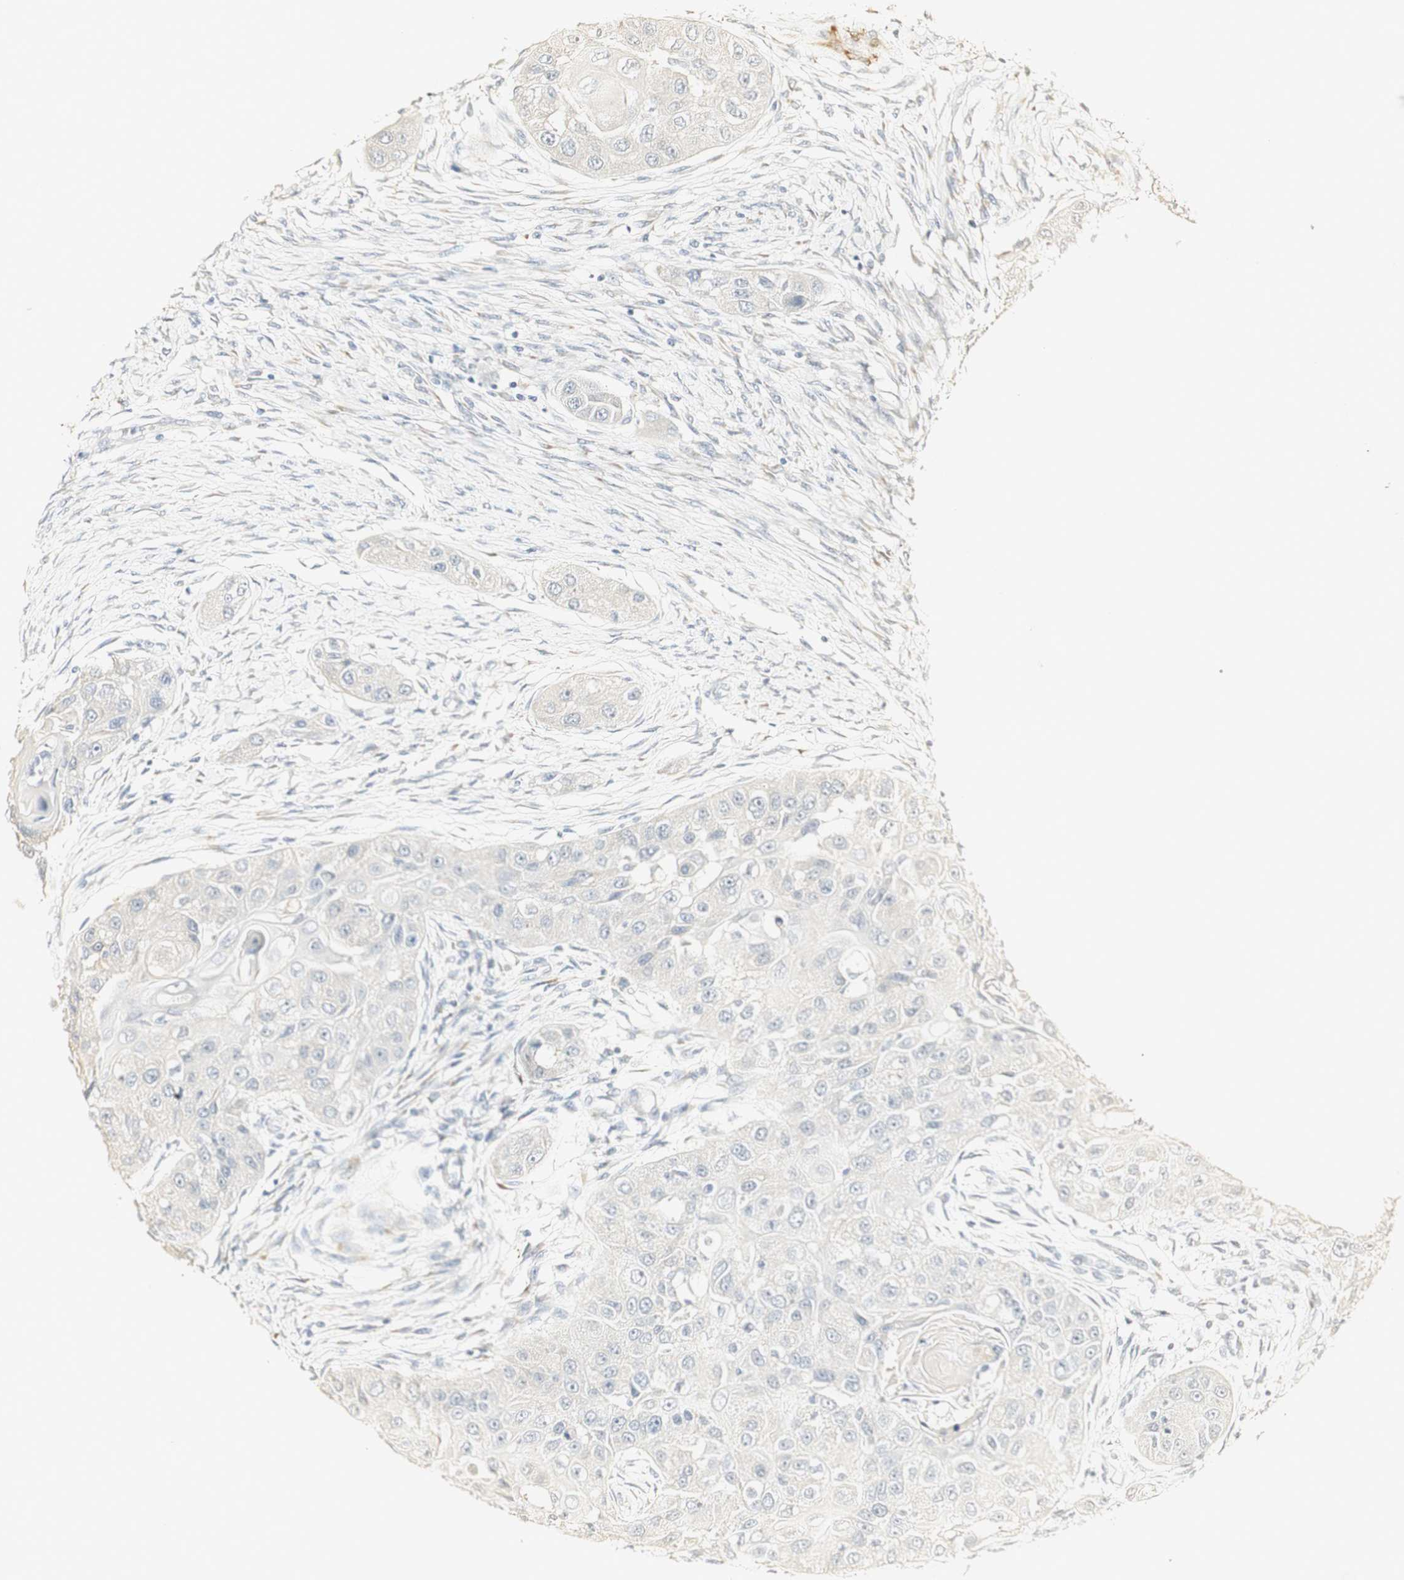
{"staining": {"intensity": "negative", "quantity": "none", "location": "none"}, "tissue": "head and neck cancer", "cell_type": "Tumor cells", "image_type": "cancer", "snomed": [{"axis": "morphology", "description": "Normal tissue, NOS"}, {"axis": "morphology", "description": "Squamous cell carcinoma, NOS"}, {"axis": "topography", "description": "Skeletal muscle"}, {"axis": "topography", "description": "Head-Neck"}], "caption": "Head and neck cancer (squamous cell carcinoma) was stained to show a protein in brown. There is no significant expression in tumor cells.", "gene": "FMO3", "patient": {"sex": "male", "age": 51}}